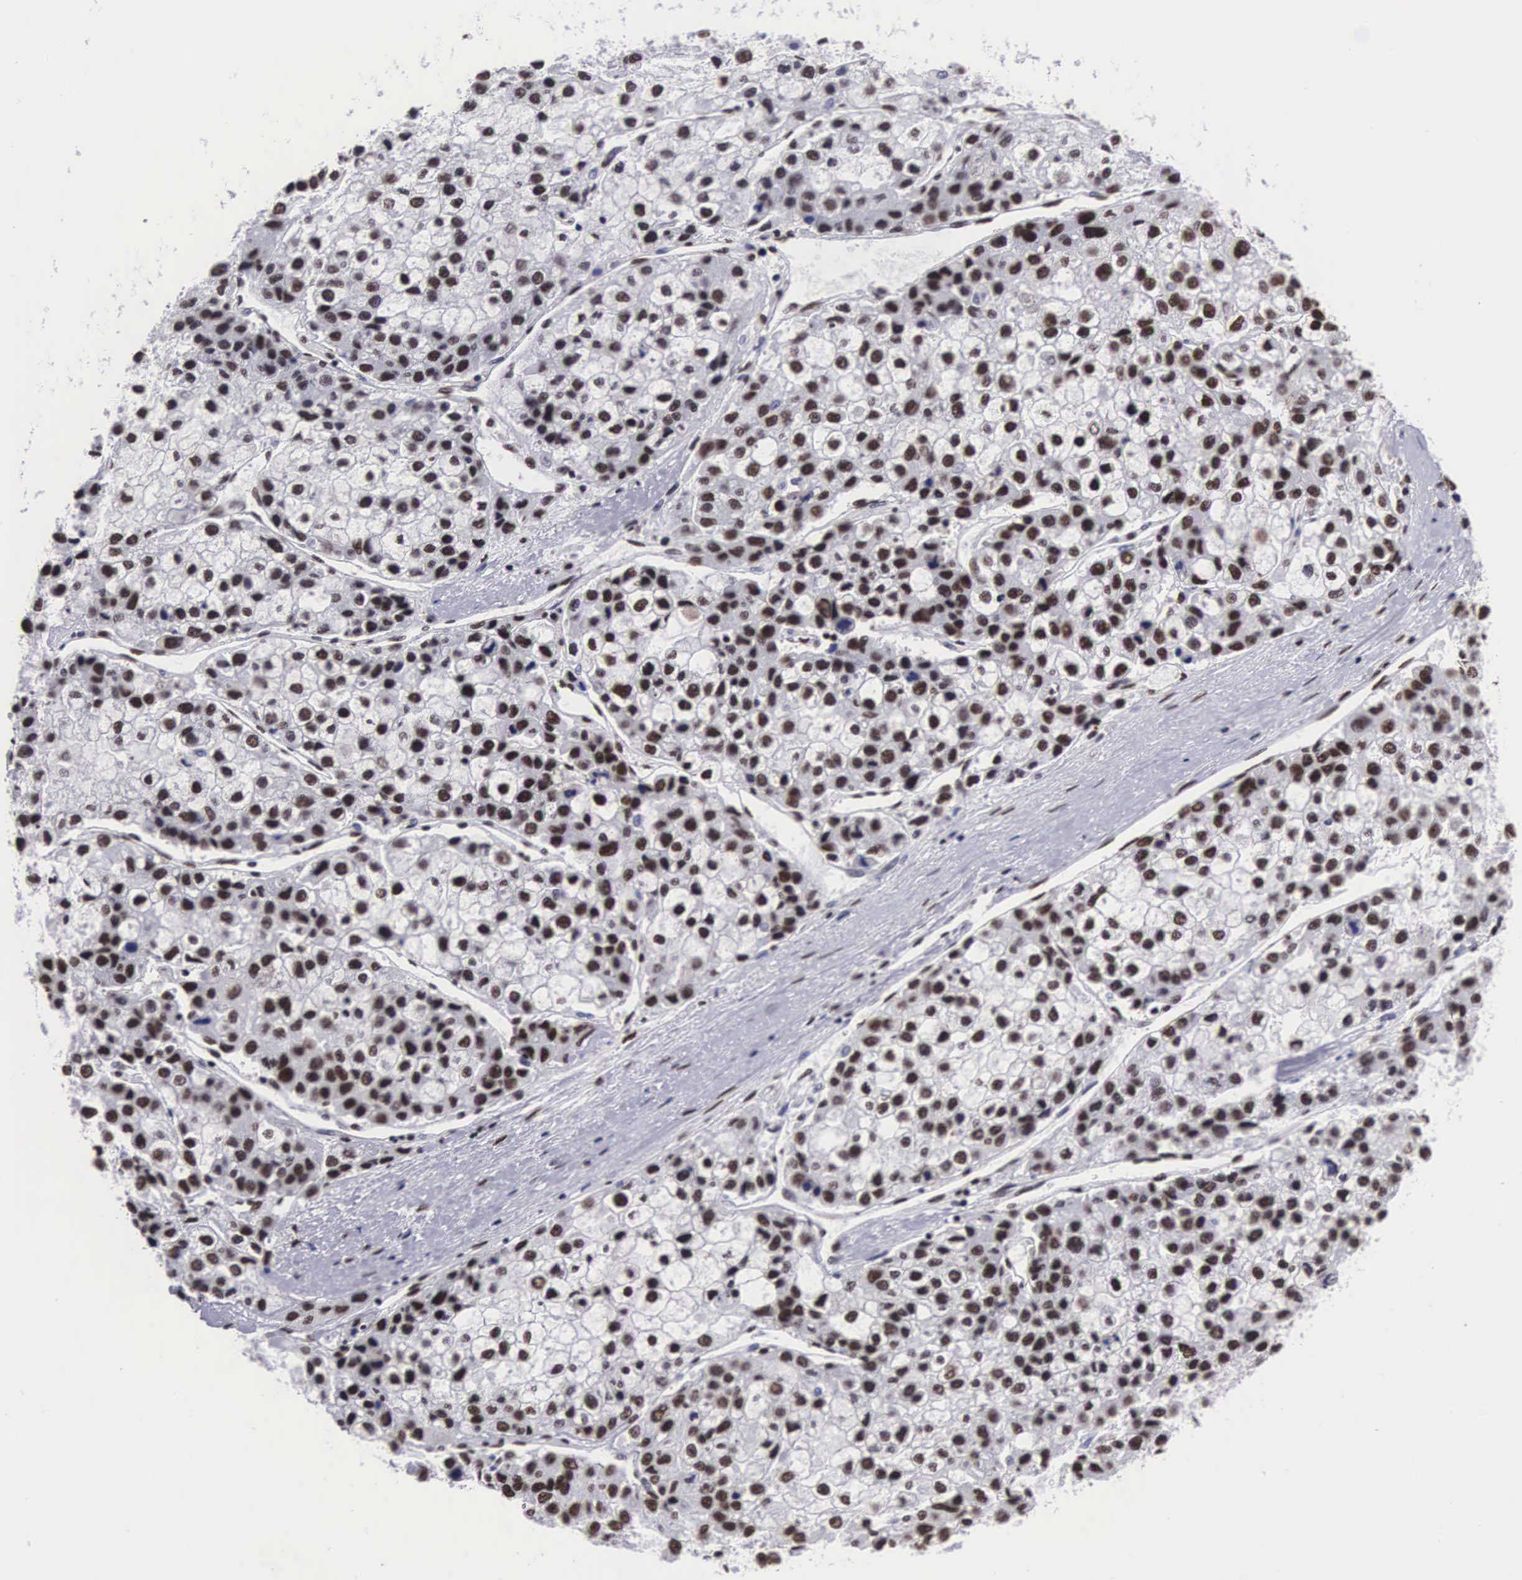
{"staining": {"intensity": "moderate", "quantity": ">75%", "location": "nuclear"}, "tissue": "liver cancer", "cell_type": "Tumor cells", "image_type": "cancer", "snomed": [{"axis": "morphology", "description": "Carcinoma, Hepatocellular, NOS"}, {"axis": "topography", "description": "Liver"}], "caption": "A brown stain highlights moderate nuclear staining of a protein in human liver cancer tumor cells.", "gene": "SF3A1", "patient": {"sex": "female", "age": 66}}